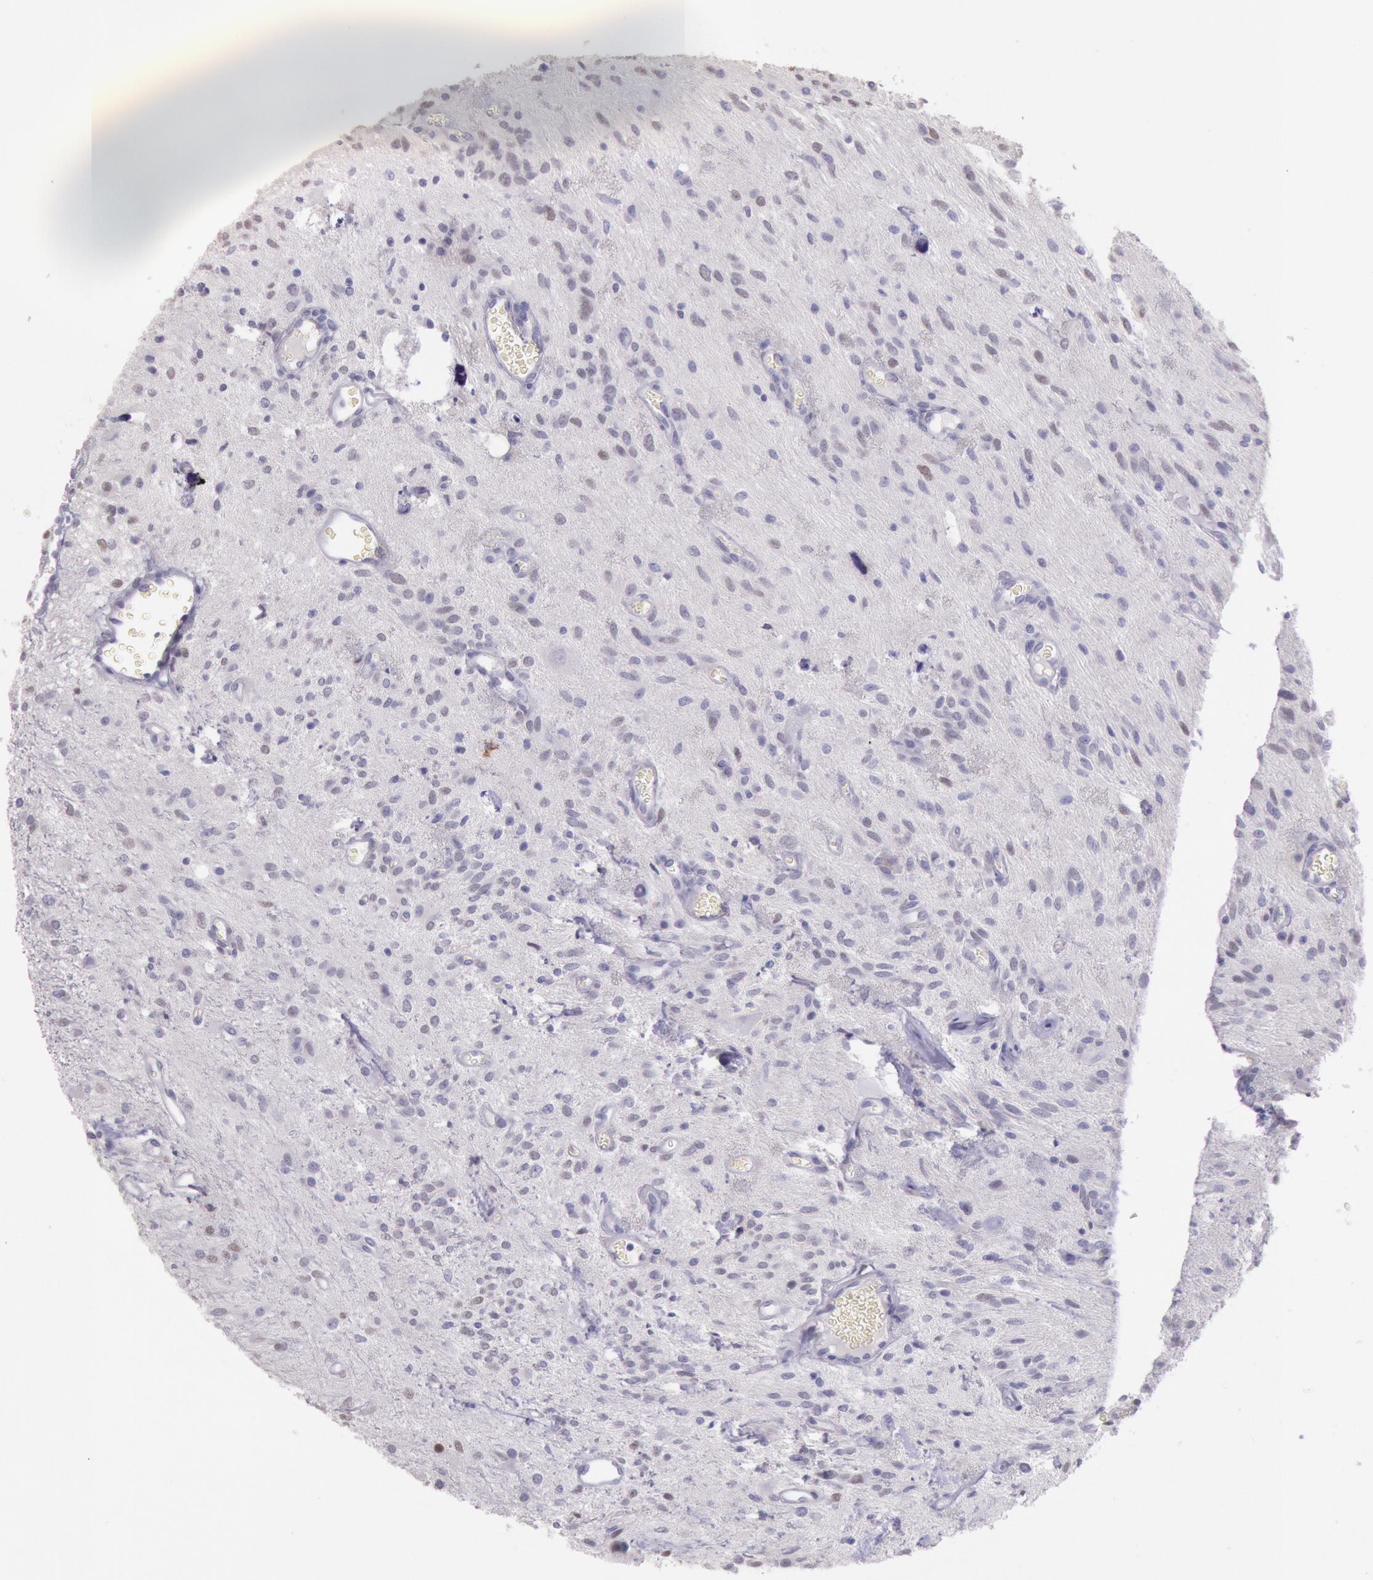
{"staining": {"intensity": "negative", "quantity": "none", "location": "none"}, "tissue": "glioma", "cell_type": "Tumor cells", "image_type": "cancer", "snomed": [{"axis": "morphology", "description": "Glioma, malignant, Low grade"}, {"axis": "topography", "description": "Brain"}], "caption": "High power microscopy photomicrograph of an IHC micrograph of low-grade glioma (malignant), revealing no significant expression in tumor cells. (IHC, brightfield microscopy, high magnification).", "gene": "FRMD6", "patient": {"sex": "female", "age": 15}}